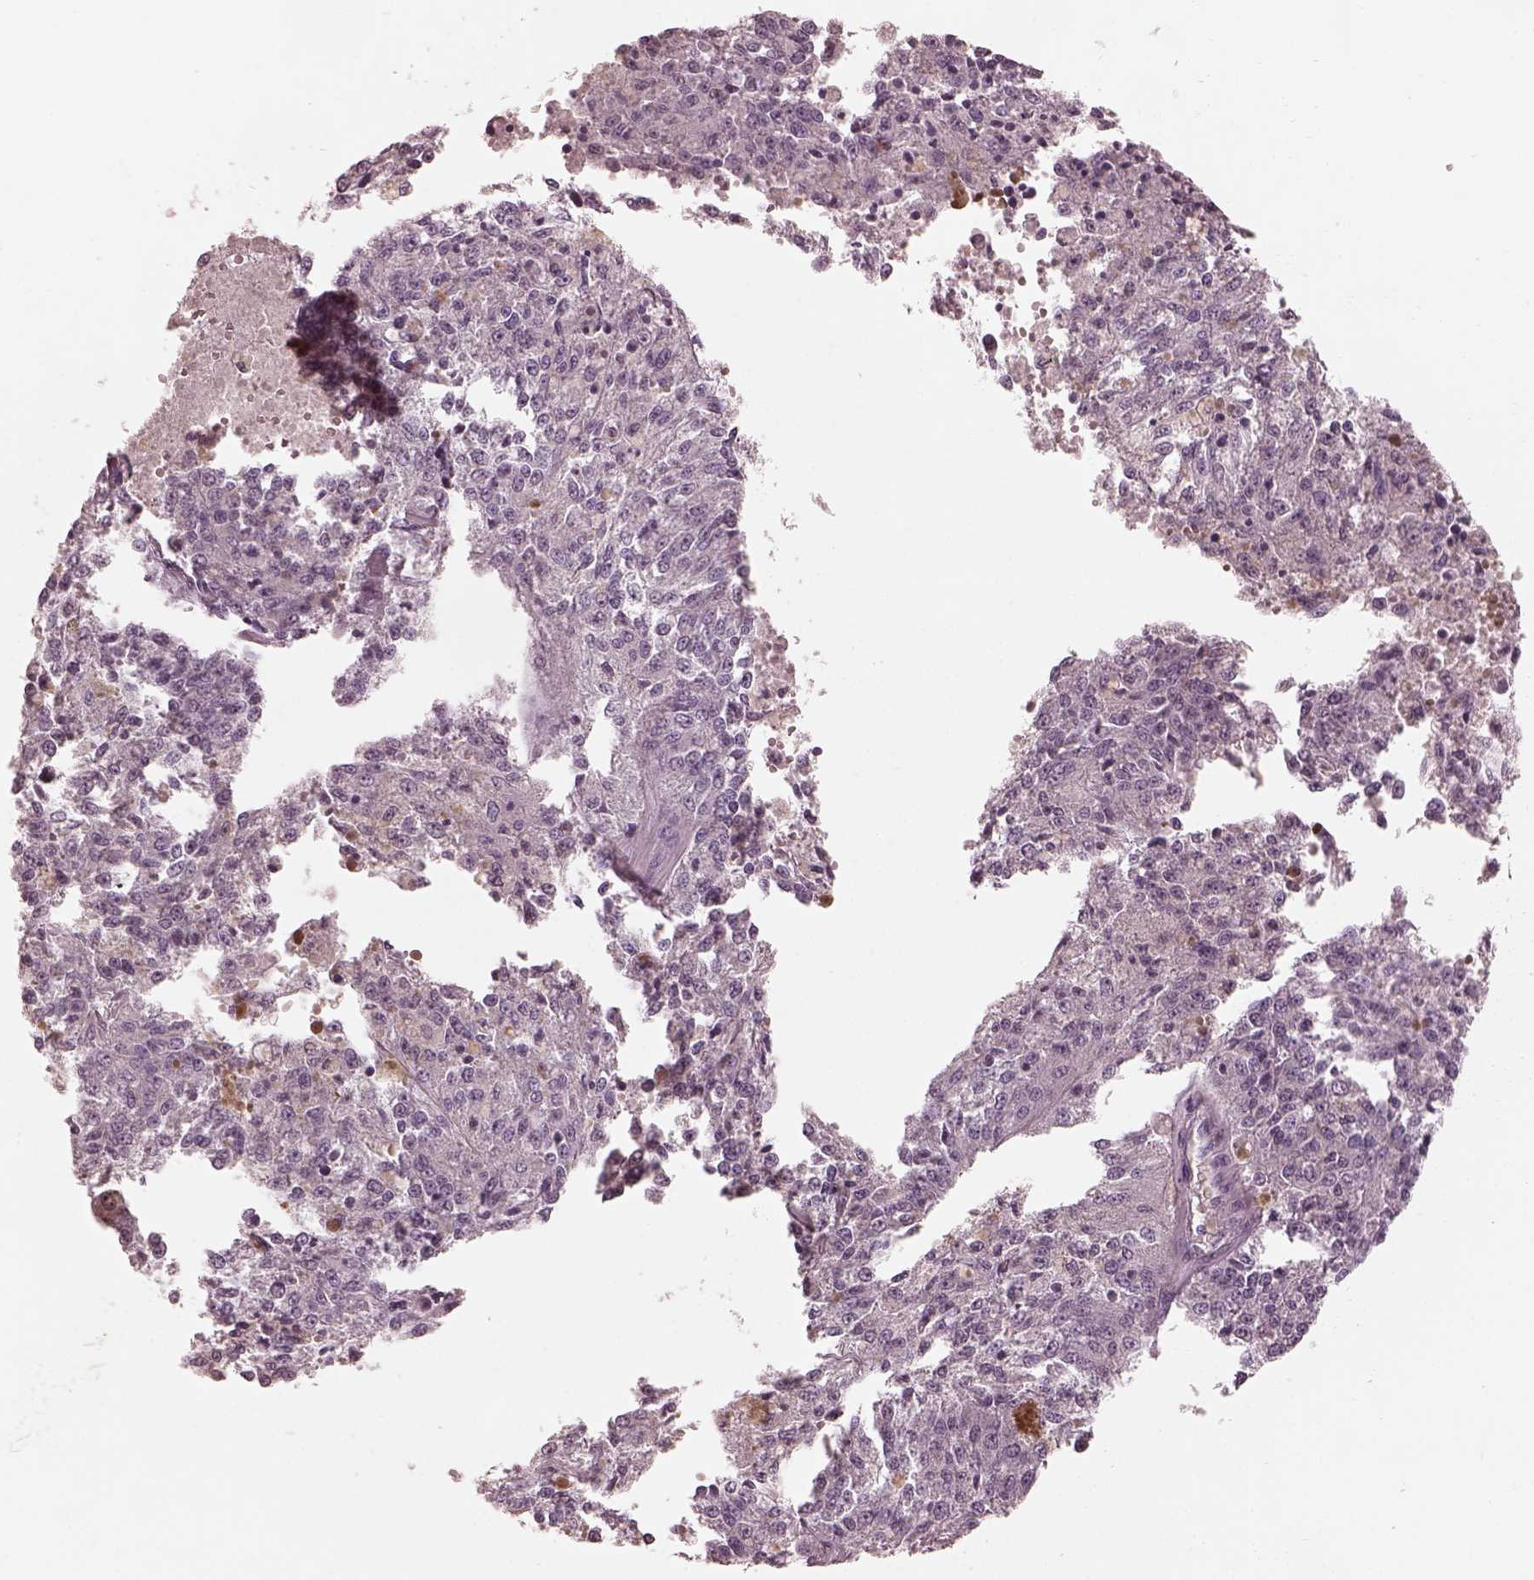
{"staining": {"intensity": "negative", "quantity": "none", "location": "none"}, "tissue": "melanoma", "cell_type": "Tumor cells", "image_type": "cancer", "snomed": [{"axis": "morphology", "description": "Malignant melanoma, Metastatic site"}, {"axis": "topography", "description": "Lymph node"}], "caption": "Immunohistochemistry (IHC) micrograph of neoplastic tissue: human melanoma stained with DAB reveals no significant protein positivity in tumor cells. The staining is performed using DAB brown chromogen with nuclei counter-stained in using hematoxylin.", "gene": "PRKACG", "patient": {"sex": "female", "age": 64}}